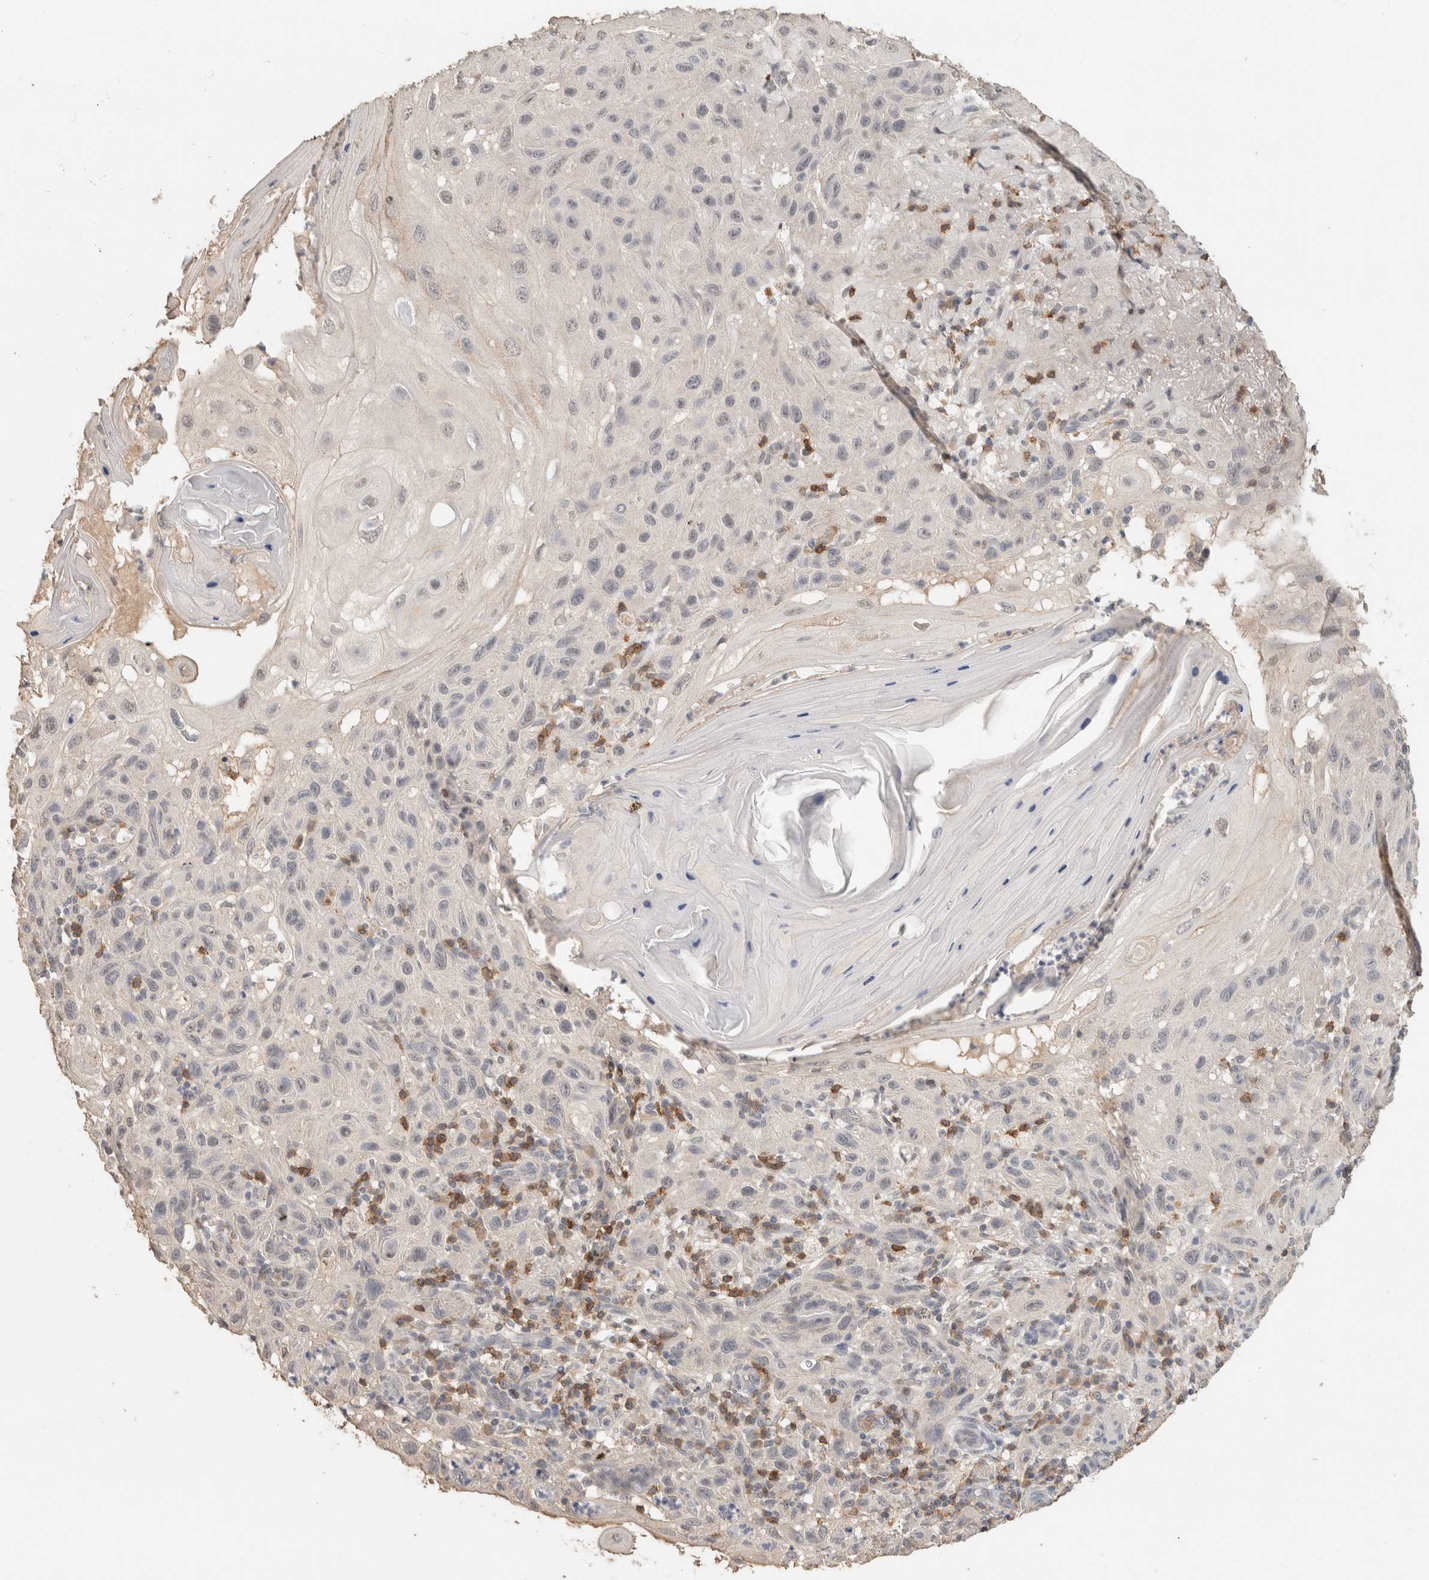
{"staining": {"intensity": "negative", "quantity": "none", "location": "none"}, "tissue": "skin cancer", "cell_type": "Tumor cells", "image_type": "cancer", "snomed": [{"axis": "morphology", "description": "Normal tissue, NOS"}, {"axis": "morphology", "description": "Squamous cell carcinoma, NOS"}, {"axis": "topography", "description": "Skin"}], "caption": "Immunohistochemical staining of squamous cell carcinoma (skin) demonstrates no significant expression in tumor cells.", "gene": "TRAT1", "patient": {"sex": "female", "age": 96}}